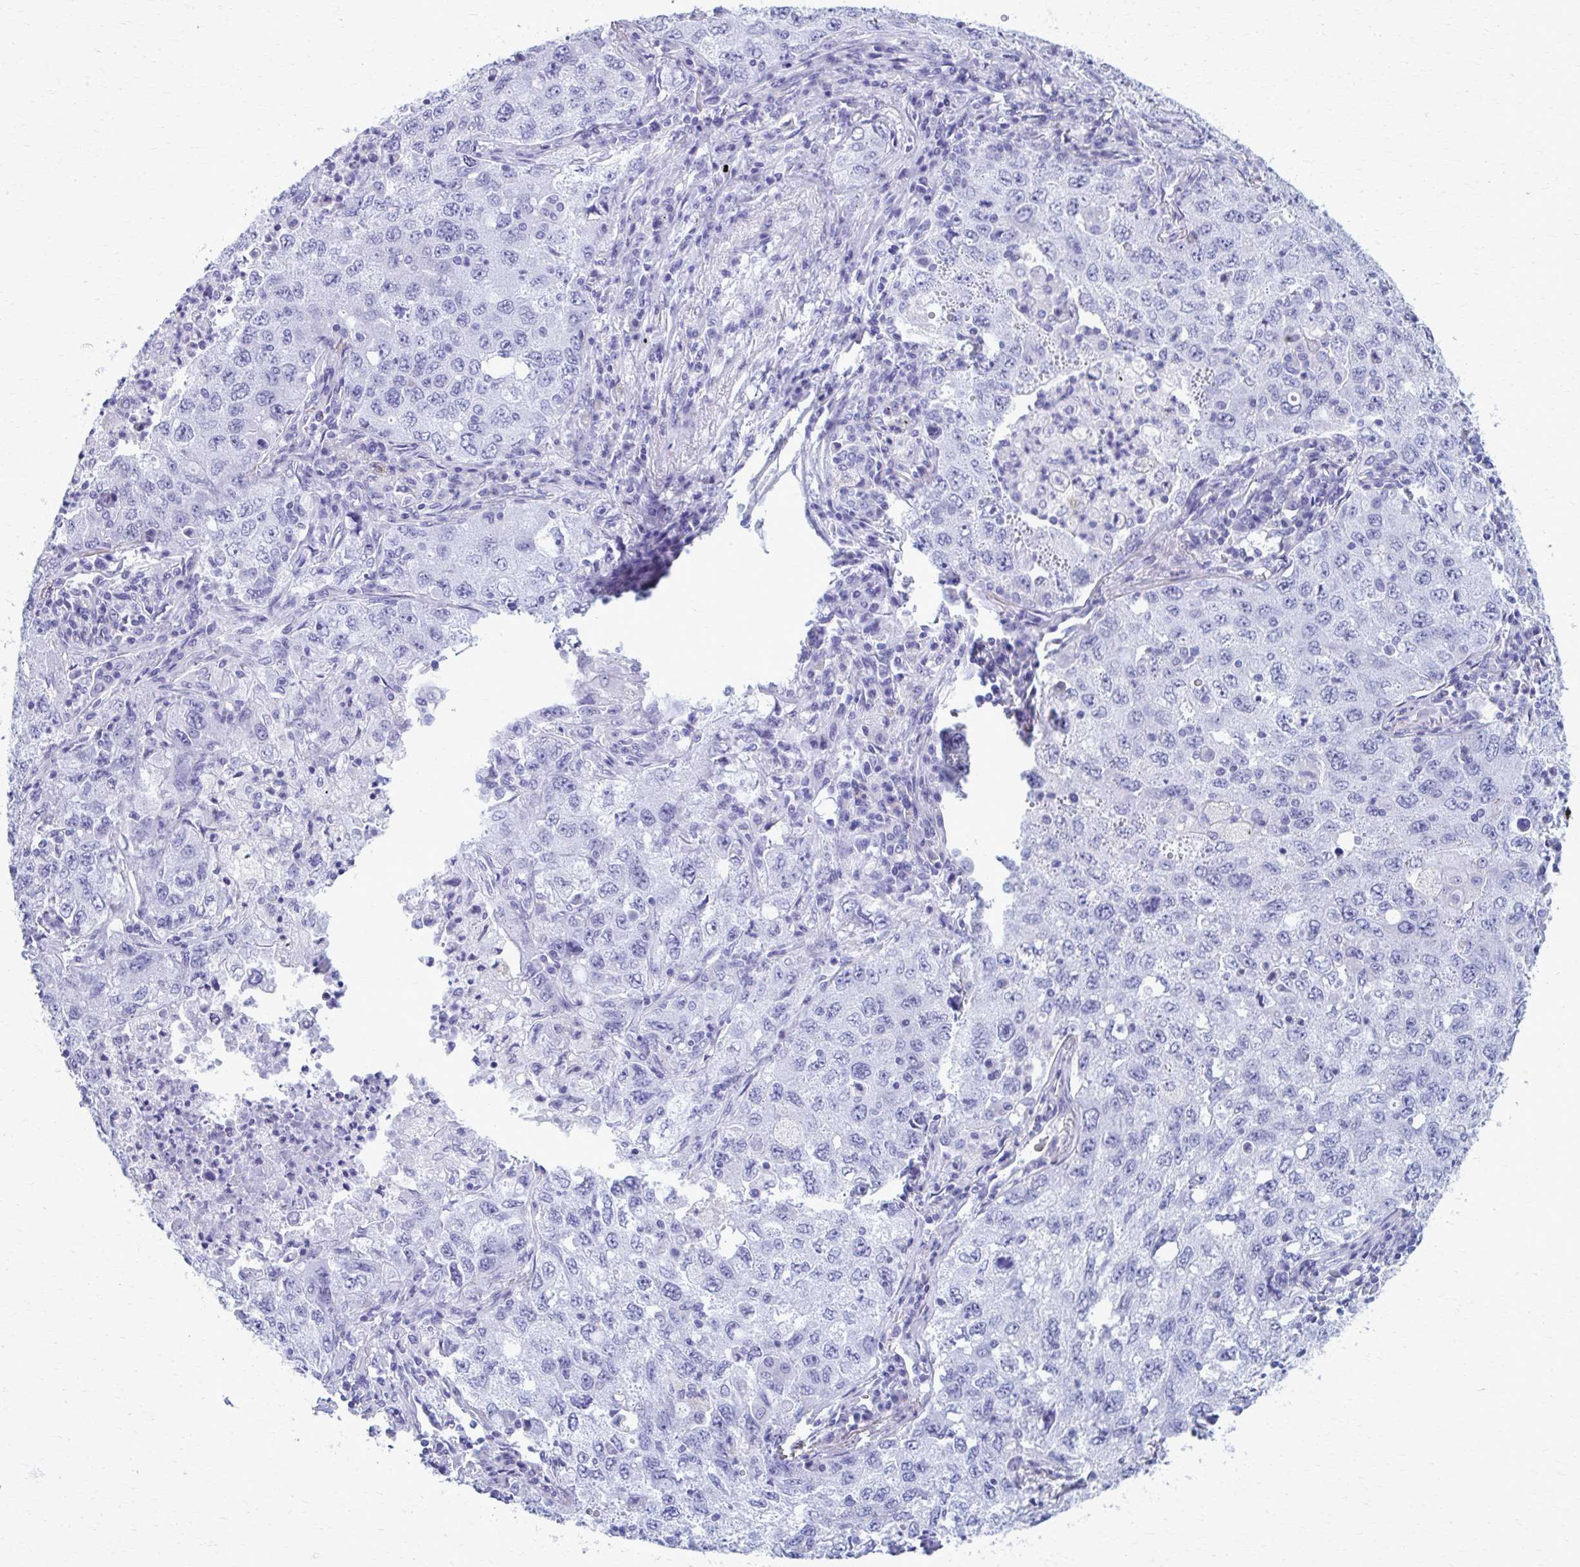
{"staining": {"intensity": "negative", "quantity": "none", "location": "none"}, "tissue": "lung cancer", "cell_type": "Tumor cells", "image_type": "cancer", "snomed": [{"axis": "morphology", "description": "Adenocarcinoma, NOS"}, {"axis": "topography", "description": "Lung"}], "caption": "DAB (3,3'-diaminobenzidine) immunohistochemical staining of lung adenocarcinoma demonstrates no significant expression in tumor cells. (Stains: DAB IHC with hematoxylin counter stain, Microscopy: brightfield microscopy at high magnification).", "gene": "MPLKIP", "patient": {"sex": "female", "age": 57}}